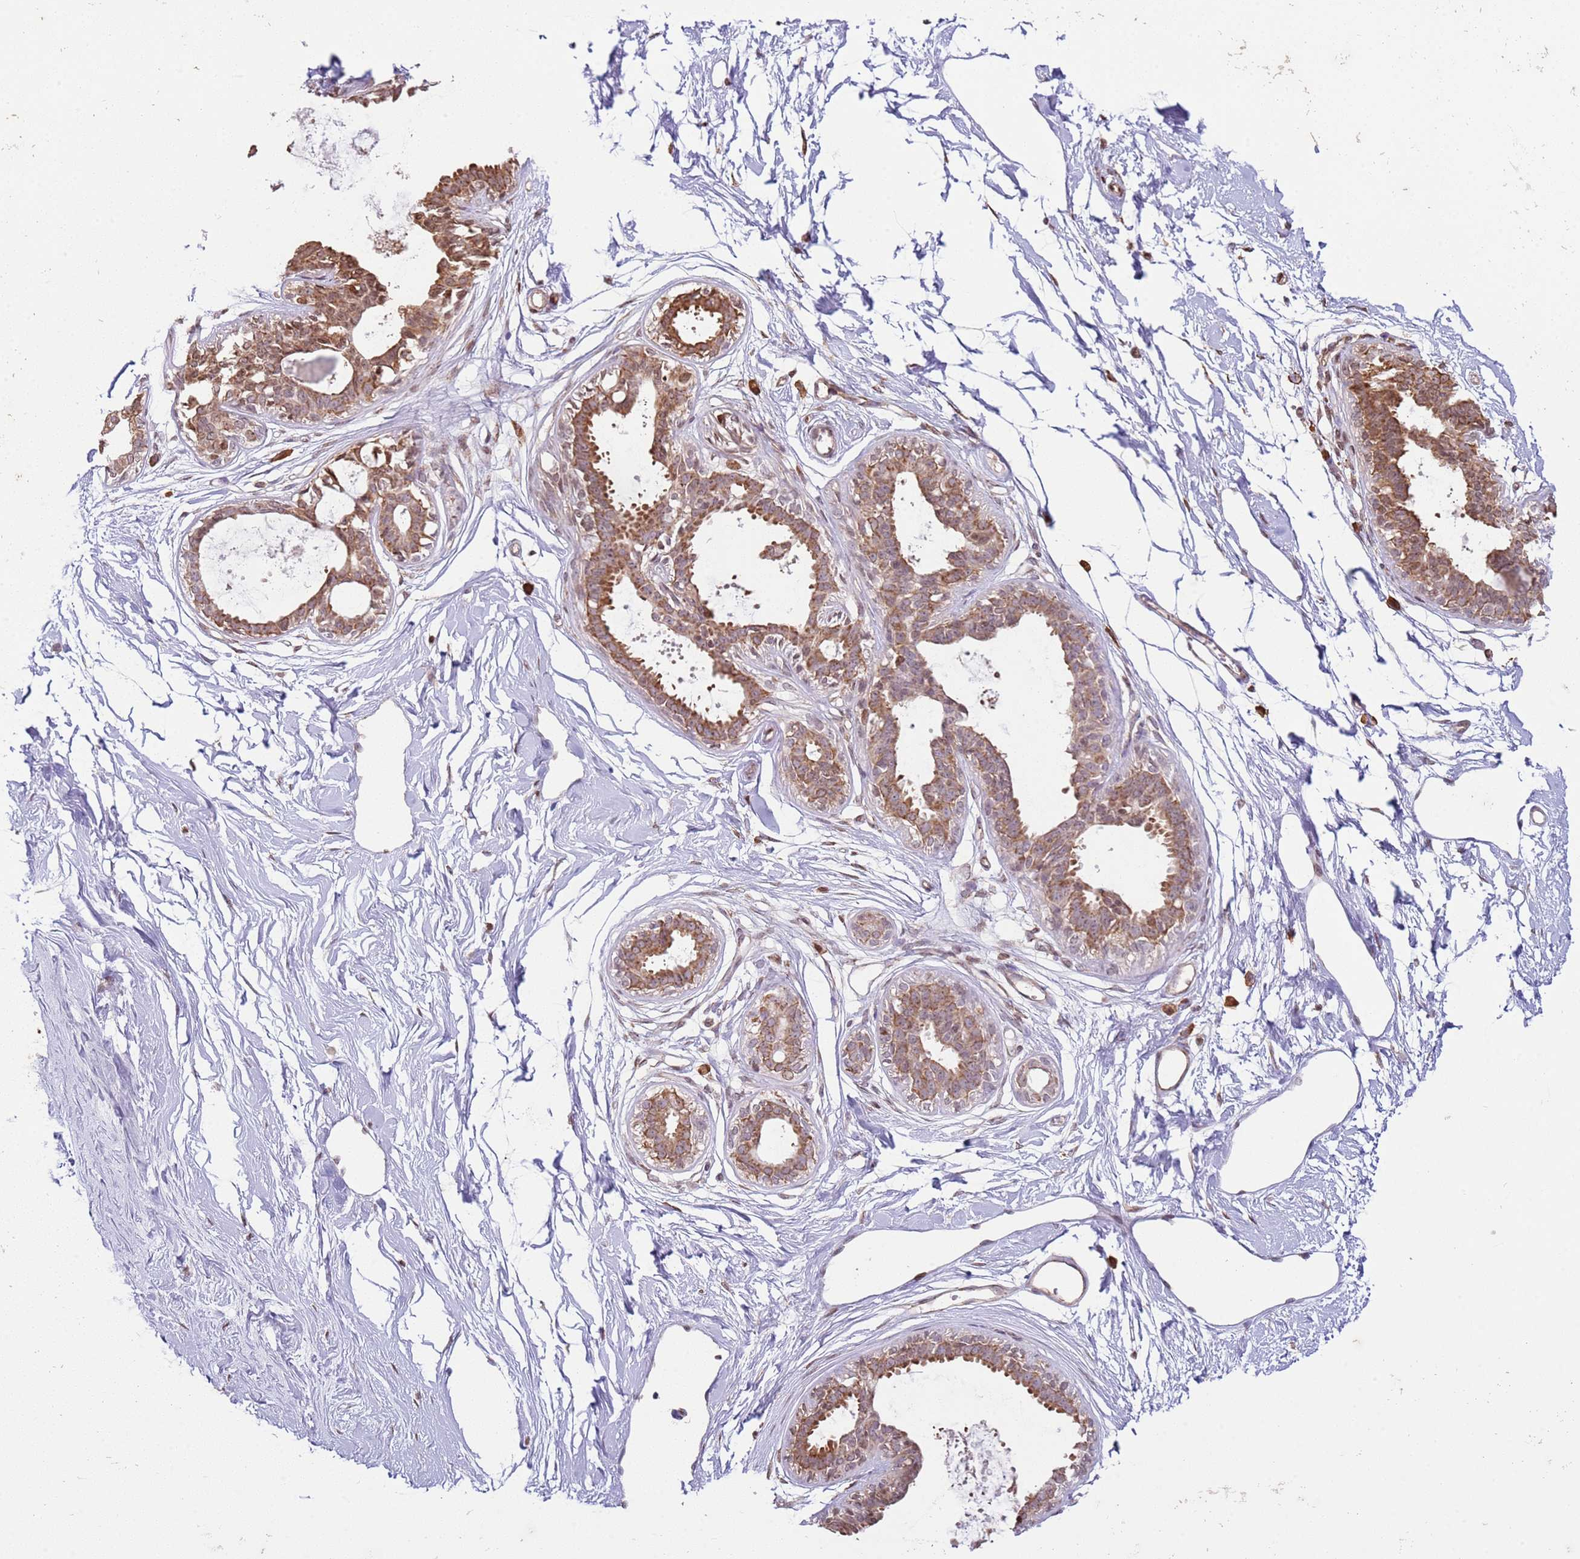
{"staining": {"intensity": "weak", "quantity": ">75%", "location": "cytoplasmic/membranous"}, "tissue": "breast", "cell_type": "Adipocytes", "image_type": "normal", "snomed": [{"axis": "morphology", "description": "Normal tissue, NOS"}, {"axis": "topography", "description": "Breast"}], "caption": "Protein expression analysis of unremarkable breast exhibits weak cytoplasmic/membranous staining in about >75% of adipocytes. Ihc stains the protein in brown and the nuclei are stained blue.", "gene": "SCAF1", "patient": {"sex": "female", "age": 45}}